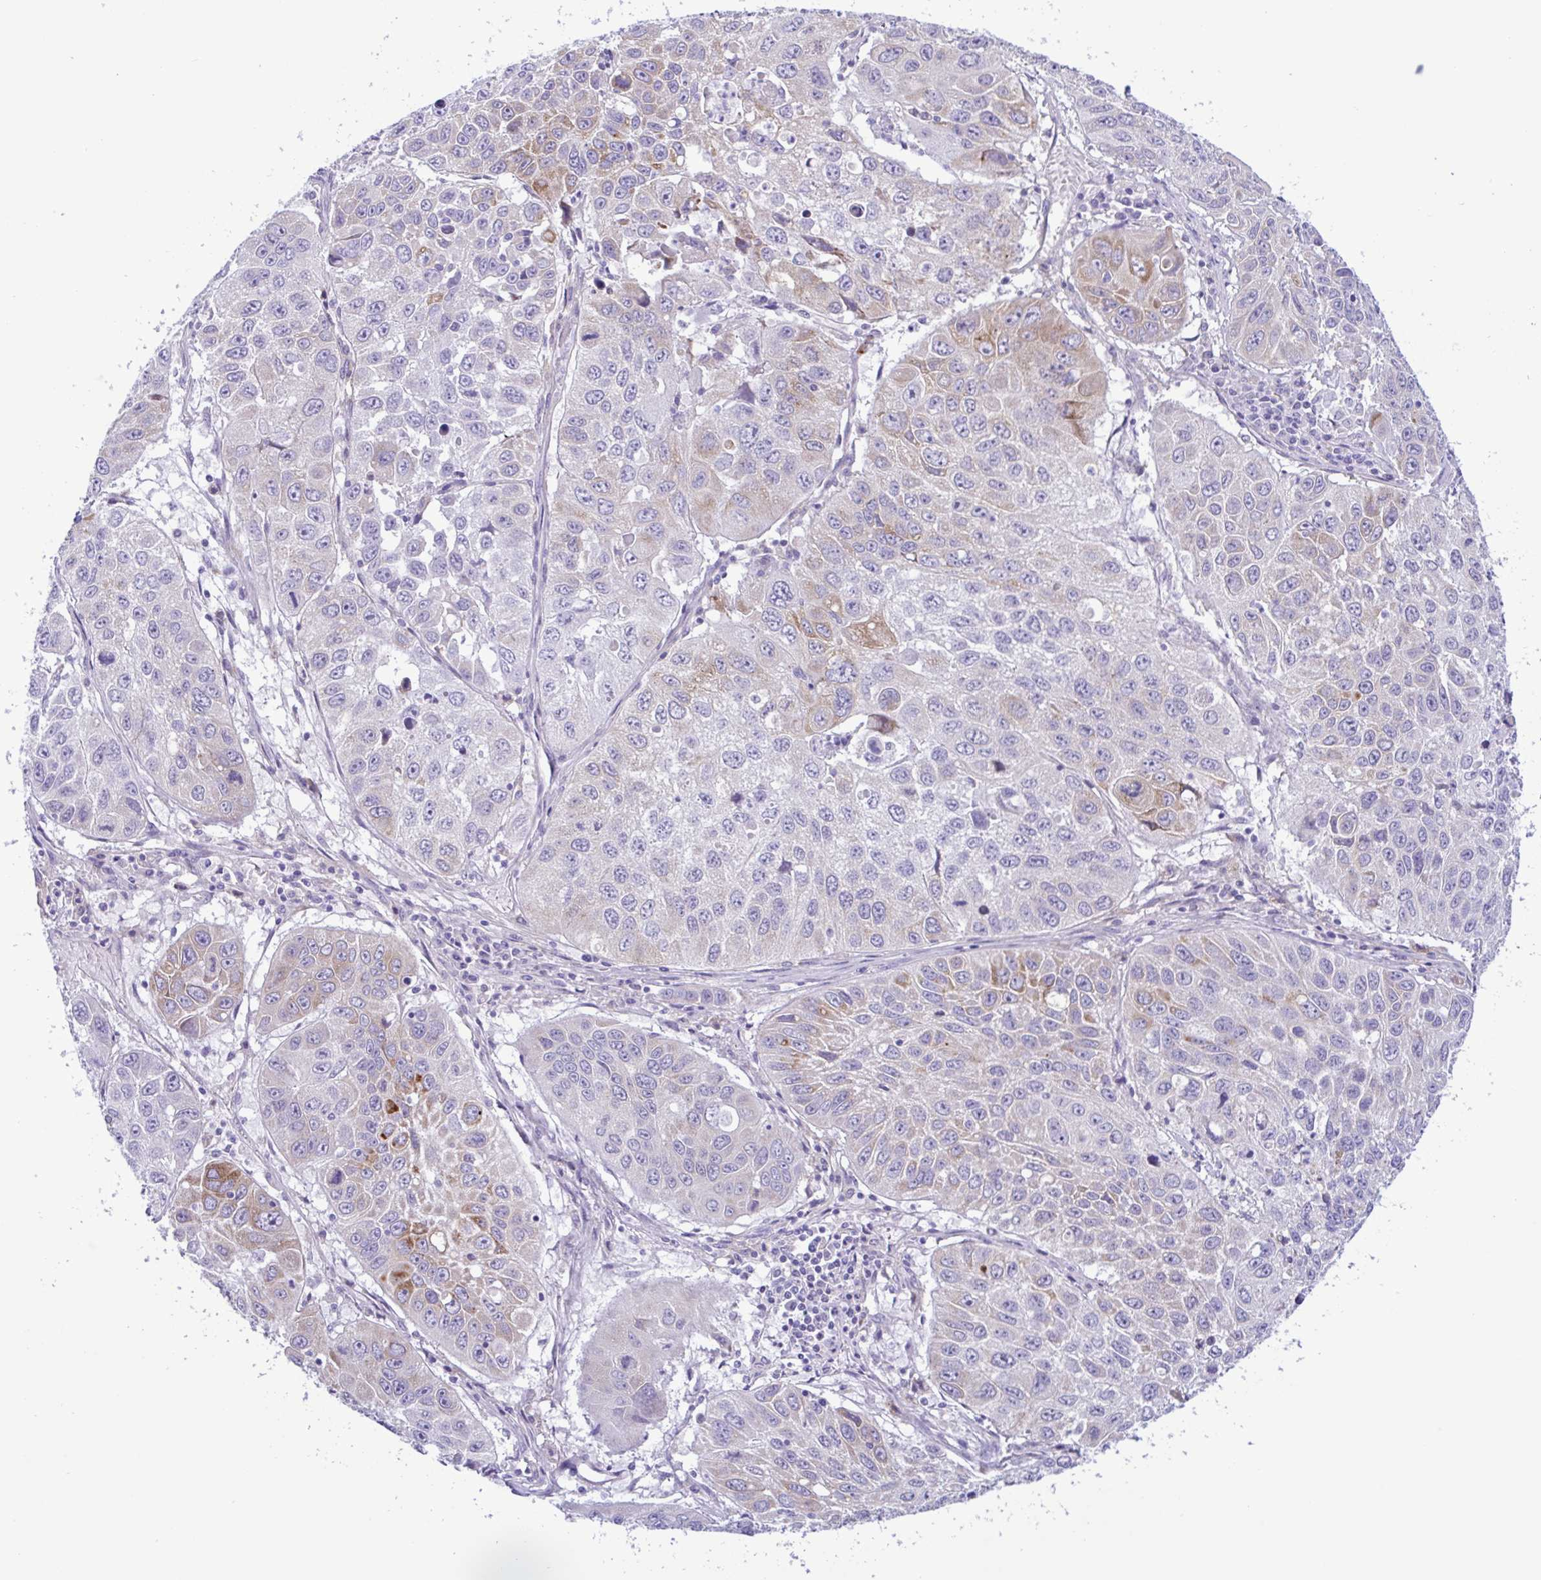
{"staining": {"intensity": "weak", "quantity": "<25%", "location": "cytoplasmic/membranous"}, "tissue": "lung cancer", "cell_type": "Tumor cells", "image_type": "cancer", "snomed": [{"axis": "morphology", "description": "Squamous cell carcinoma, NOS"}, {"axis": "topography", "description": "Lung"}], "caption": "DAB (3,3'-diaminobenzidine) immunohistochemical staining of lung squamous cell carcinoma demonstrates no significant staining in tumor cells.", "gene": "SREBF1", "patient": {"sex": "female", "age": 61}}